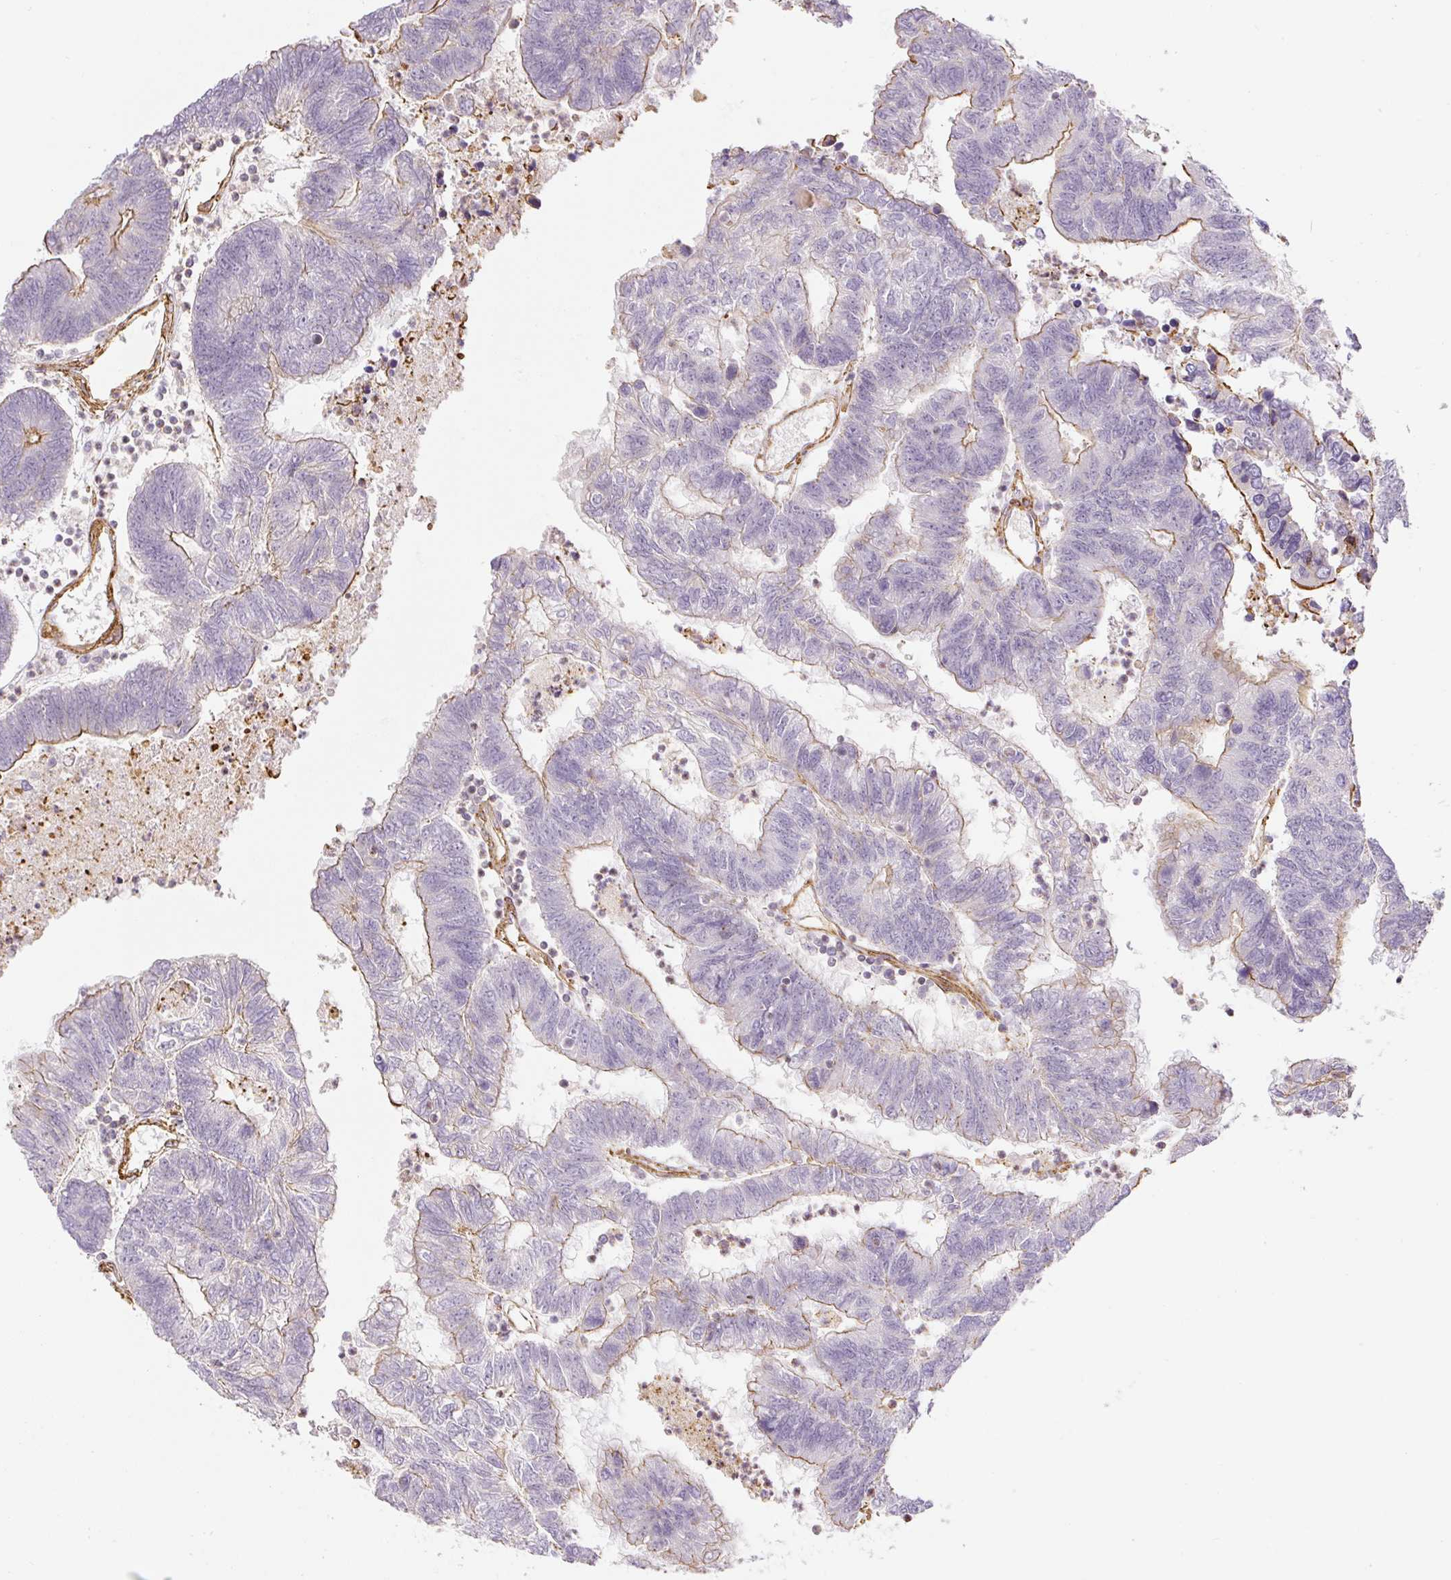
{"staining": {"intensity": "moderate", "quantity": "<25%", "location": "cytoplasmic/membranous"}, "tissue": "colorectal cancer", "cell_type": "Tumor cells", "image_type": "cancer", "snomed": [{"axis": "morphology", "description": "Adenocarcinoma, NOS"}, {"axis": "topography", "description": "Colon"}], "caption": "Immunohistochemical staining of colorectal cancer demonstrates low levels of moderate cytoplasmic/membranous protein positivity in about <25% of tumor cells. (DAB (3,3'-diaminobenzidine) IHC with brightfield microscopy, high magnification).", "gene": "MYL12A", "patient": {"sex": "female", "age": 48}}